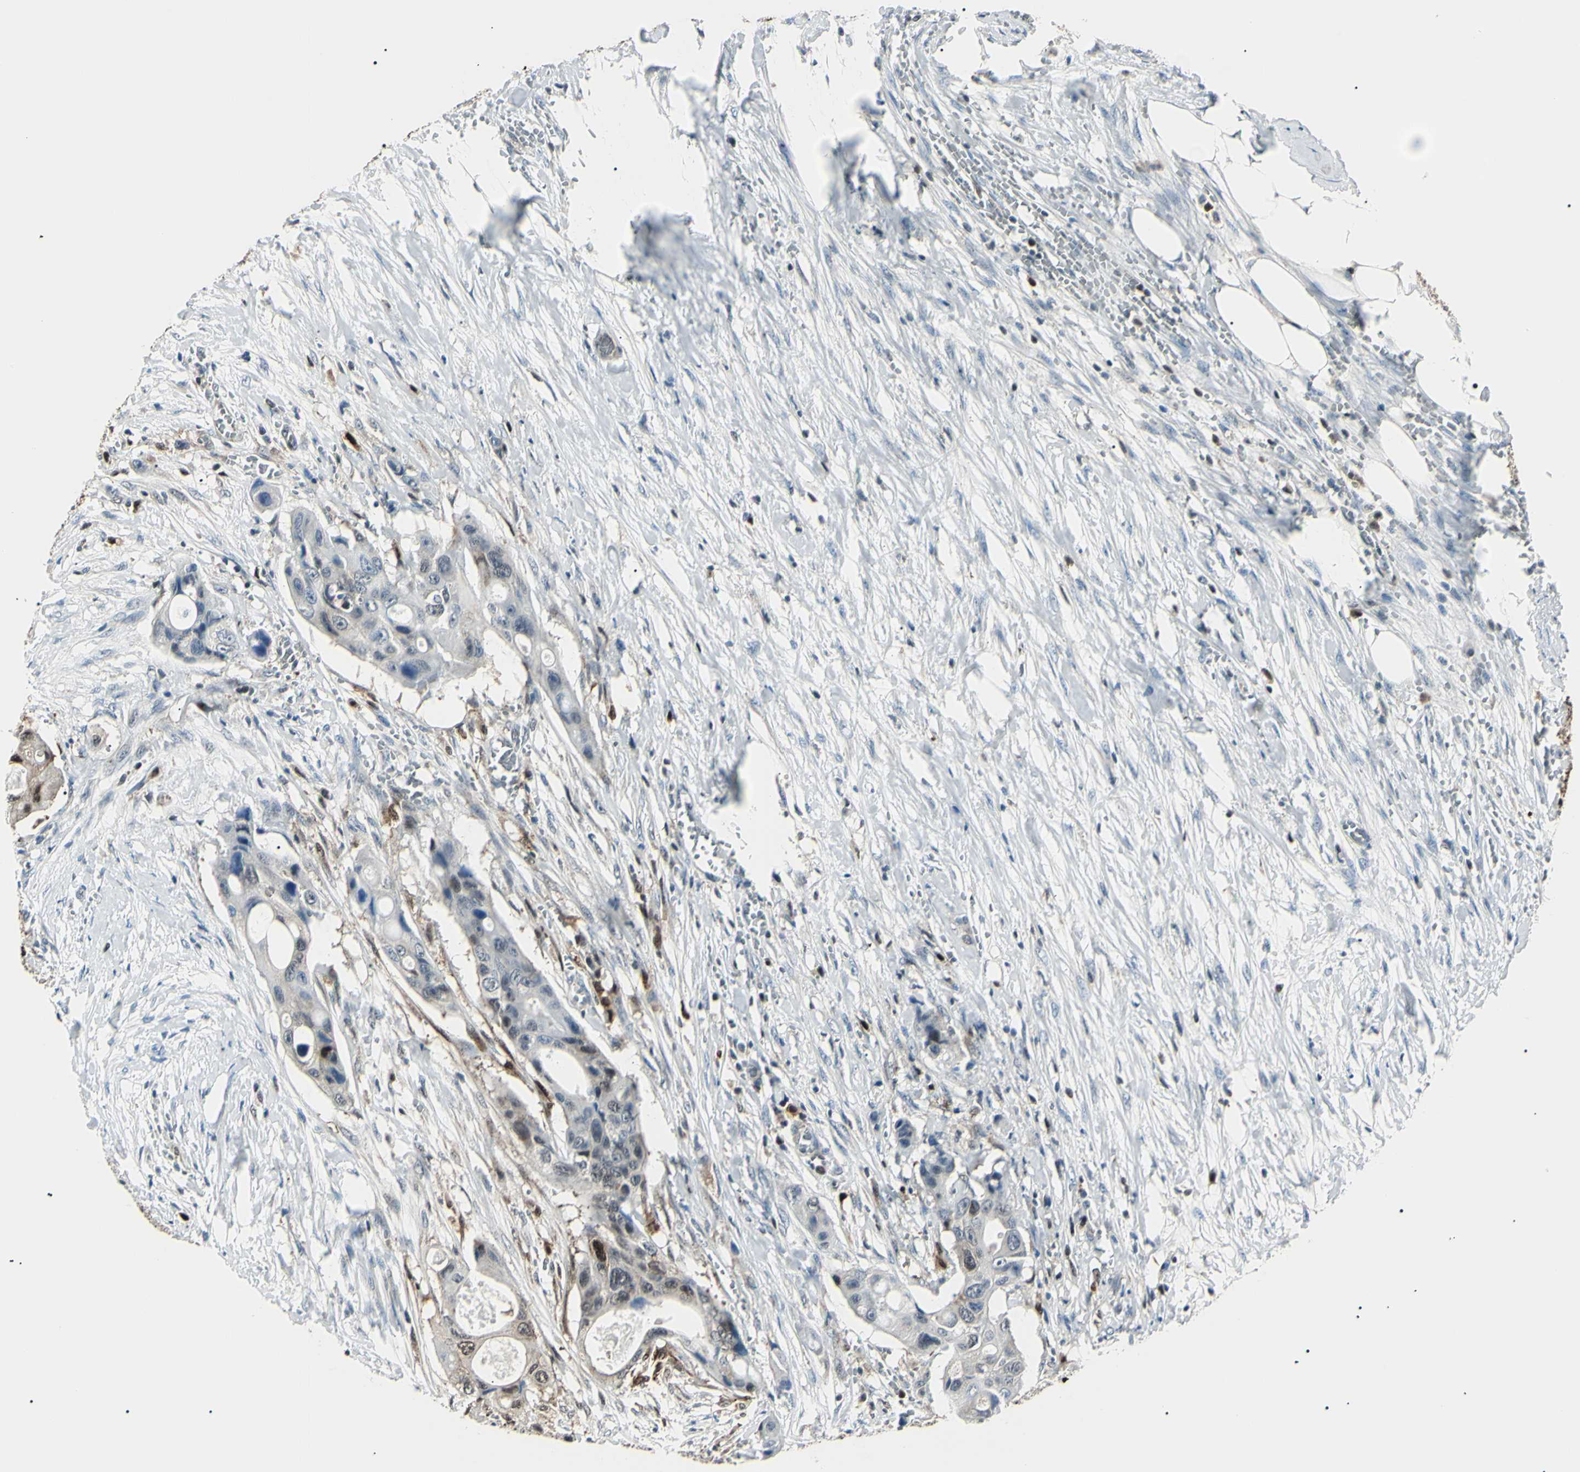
{"staining": {"intensity": "strong", "quantity": "25%-75%", "location": "cytoplasmic/membranous,nuclear"}, "tissue": "colorectal cancer", "cell_type": "Tumor cells", "image_type": "cancer", "snomed": [{"axis": "morphology", "description": "Adenocarcinoma, NOS"}, {"axis": "topography", "description": "Colon"}], "caption": "DAB (3,3'-diaminobenzidine) immunohistochemical staining of human colorectal adenocarcinoma demonstrates strong cytoplasmic/membranous and nuclear protein staining in about 25%-75% of tumor cells.", "gene": "PGK1", "patient": {"sex": "female", "age": 57}}